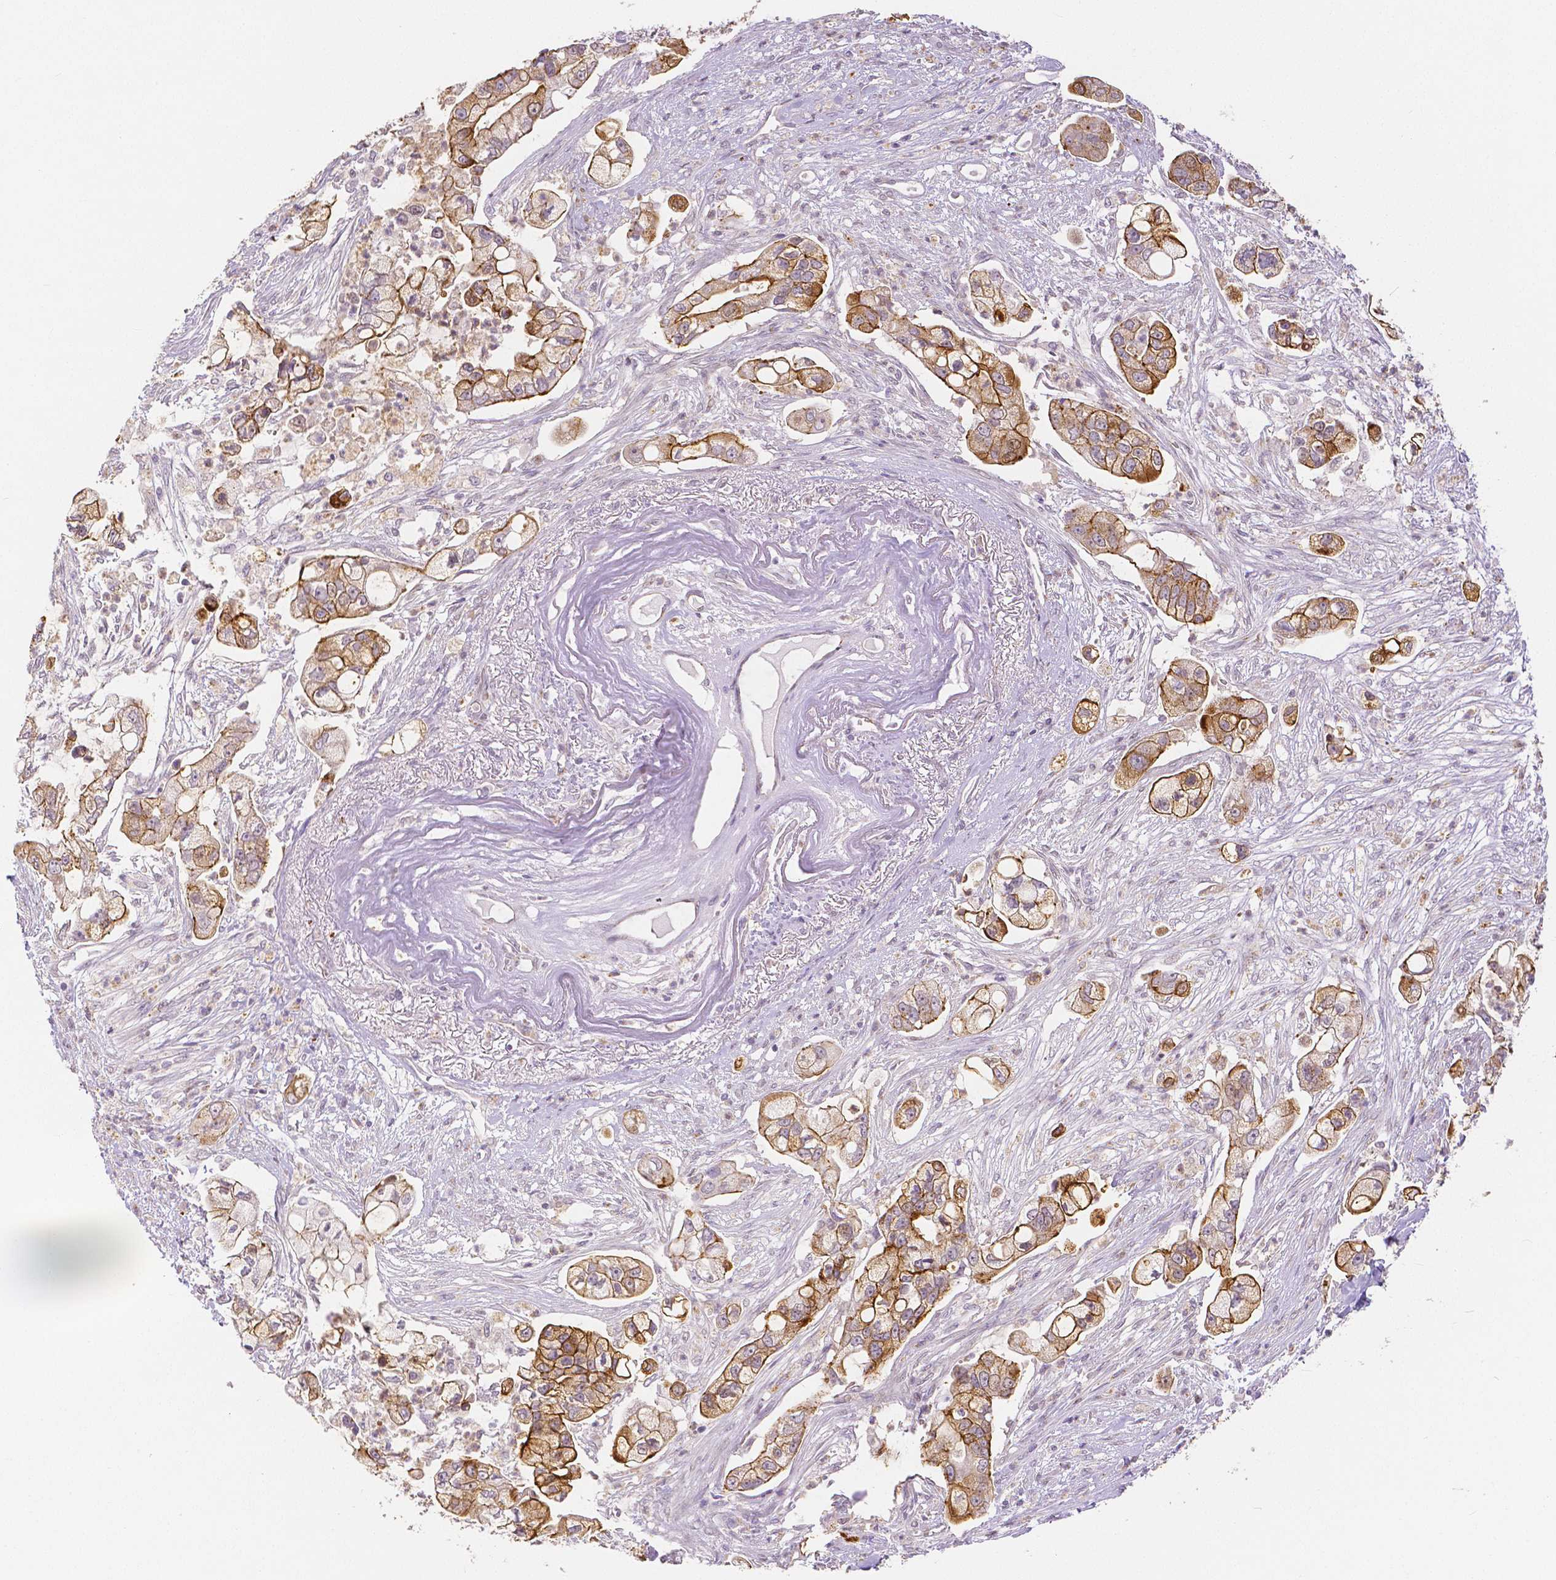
{"staining": {"intensity": "moderate", "quantity": ">75%", "location": "cytoplasmic/membranous"}, "tissue": "pancreatic cancer", "cell_type": "Tumor cells", "image_type": "cancer", "snomed": [{"axis": "morphology", "description": "Adenocarcinoma, NOS"}, {"axis": "topography", "description": "Pancreas"}], "caption": "DAB (3,3'-diaminobenzidine) immunohistochemical staining of pancreatic adenocarcinoma exhibits moderate cytoplasmic/membranous protein staining in approximately >75% of tumor cells.", "gene": "OCLN", "patient": {"sex": "female", "age": 69}}